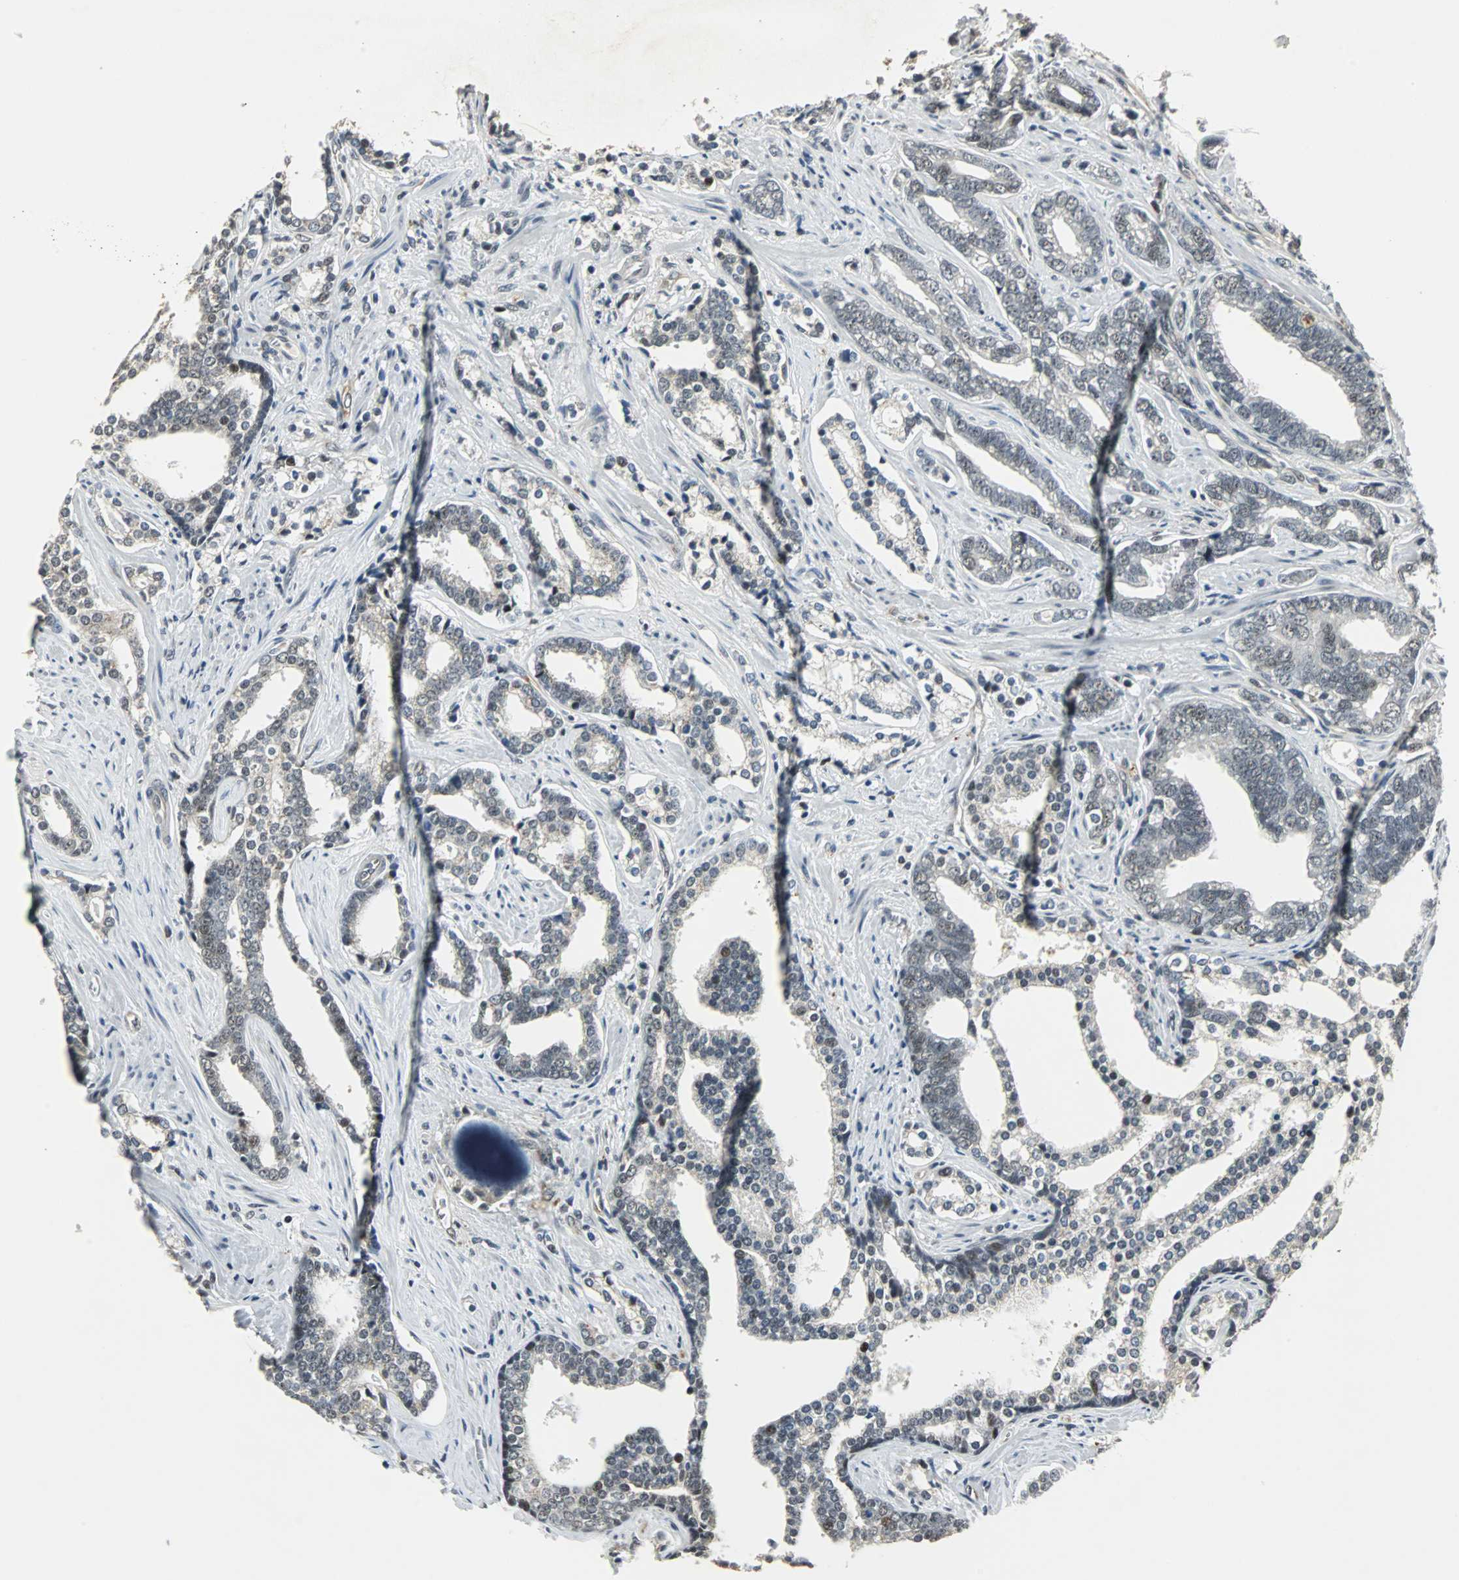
{"staining": {"intensity": "negative", "quantity": "none", "location": "none"}, "tissue": "prostate cancer", "cell_type": "Tumor cells", "image_type": "cancer", "snomed": [{"axis": "morphology", "description": "Adenocarcinoma, High grade"}, {"axis": "topography", "description": "Prostate"}], "caption": "This is a histopathology image of immunohistochemistry (IHC) staining of prostate adenocarcinoma (high-grade), which shows no positivity in tumor cells.", "gene": "MED4", "patient": {"sex": "male", "age": 67}}